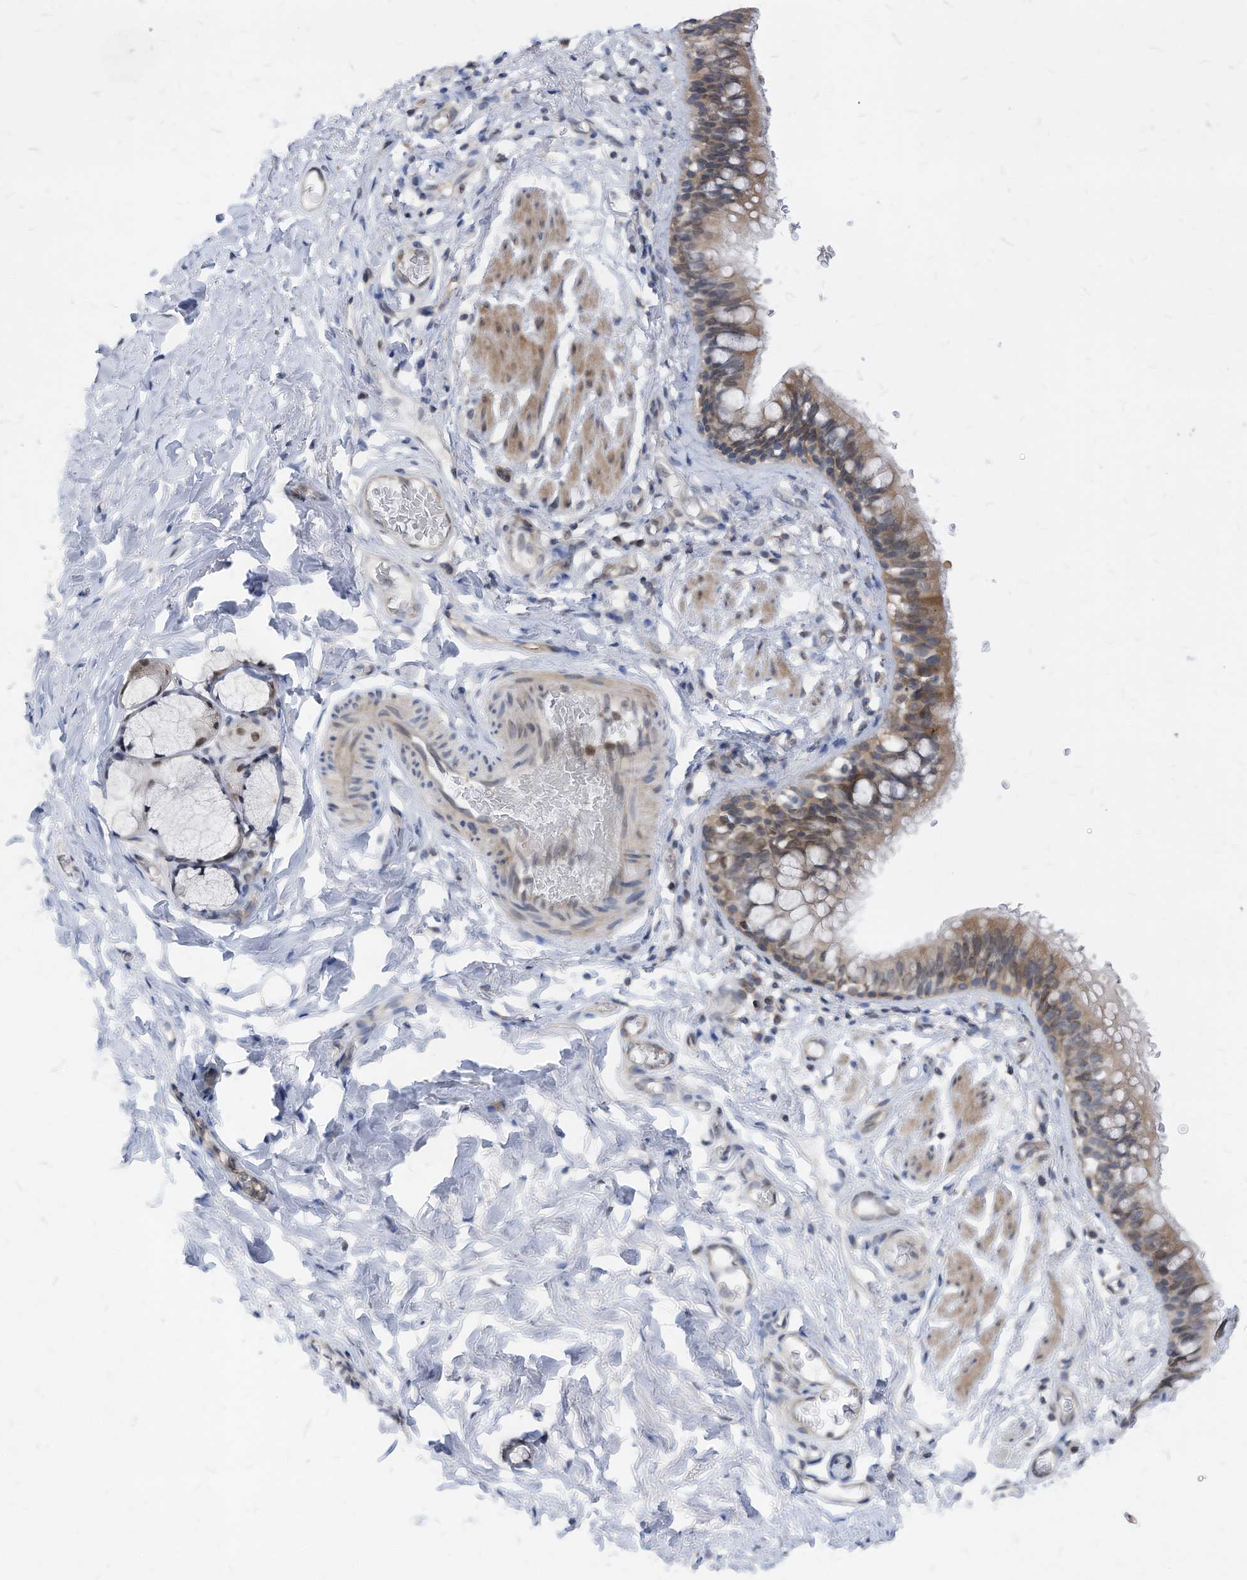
{"staining": {"intensity": "moderate", "quantity": ">75%", "location": "cytoplasmic/membranous"}, "tissue": "bronchus", "cell_type": "Respiratory epithelial cells", "image_type": "normal", "snomed": [{"axis": "morphology", "description": "Normal tissue, NOS"}, {"axis": "topography", "description": "Cartilage tissue"}, {"axis": "topography", "description": "Bronchus"}], "caption": "The photomicrograph demonstrates immunohistochemical staining of unremarkable bronchus. There is moderate cytoplasmic/membranous staining is seen in about >75% of respiratory epithelial cells. (brown staining indicates protein expression, while blue staining denotes nuclei).", "gene": "KPNB1", "patient": {"sex": "female", "age": 36}}